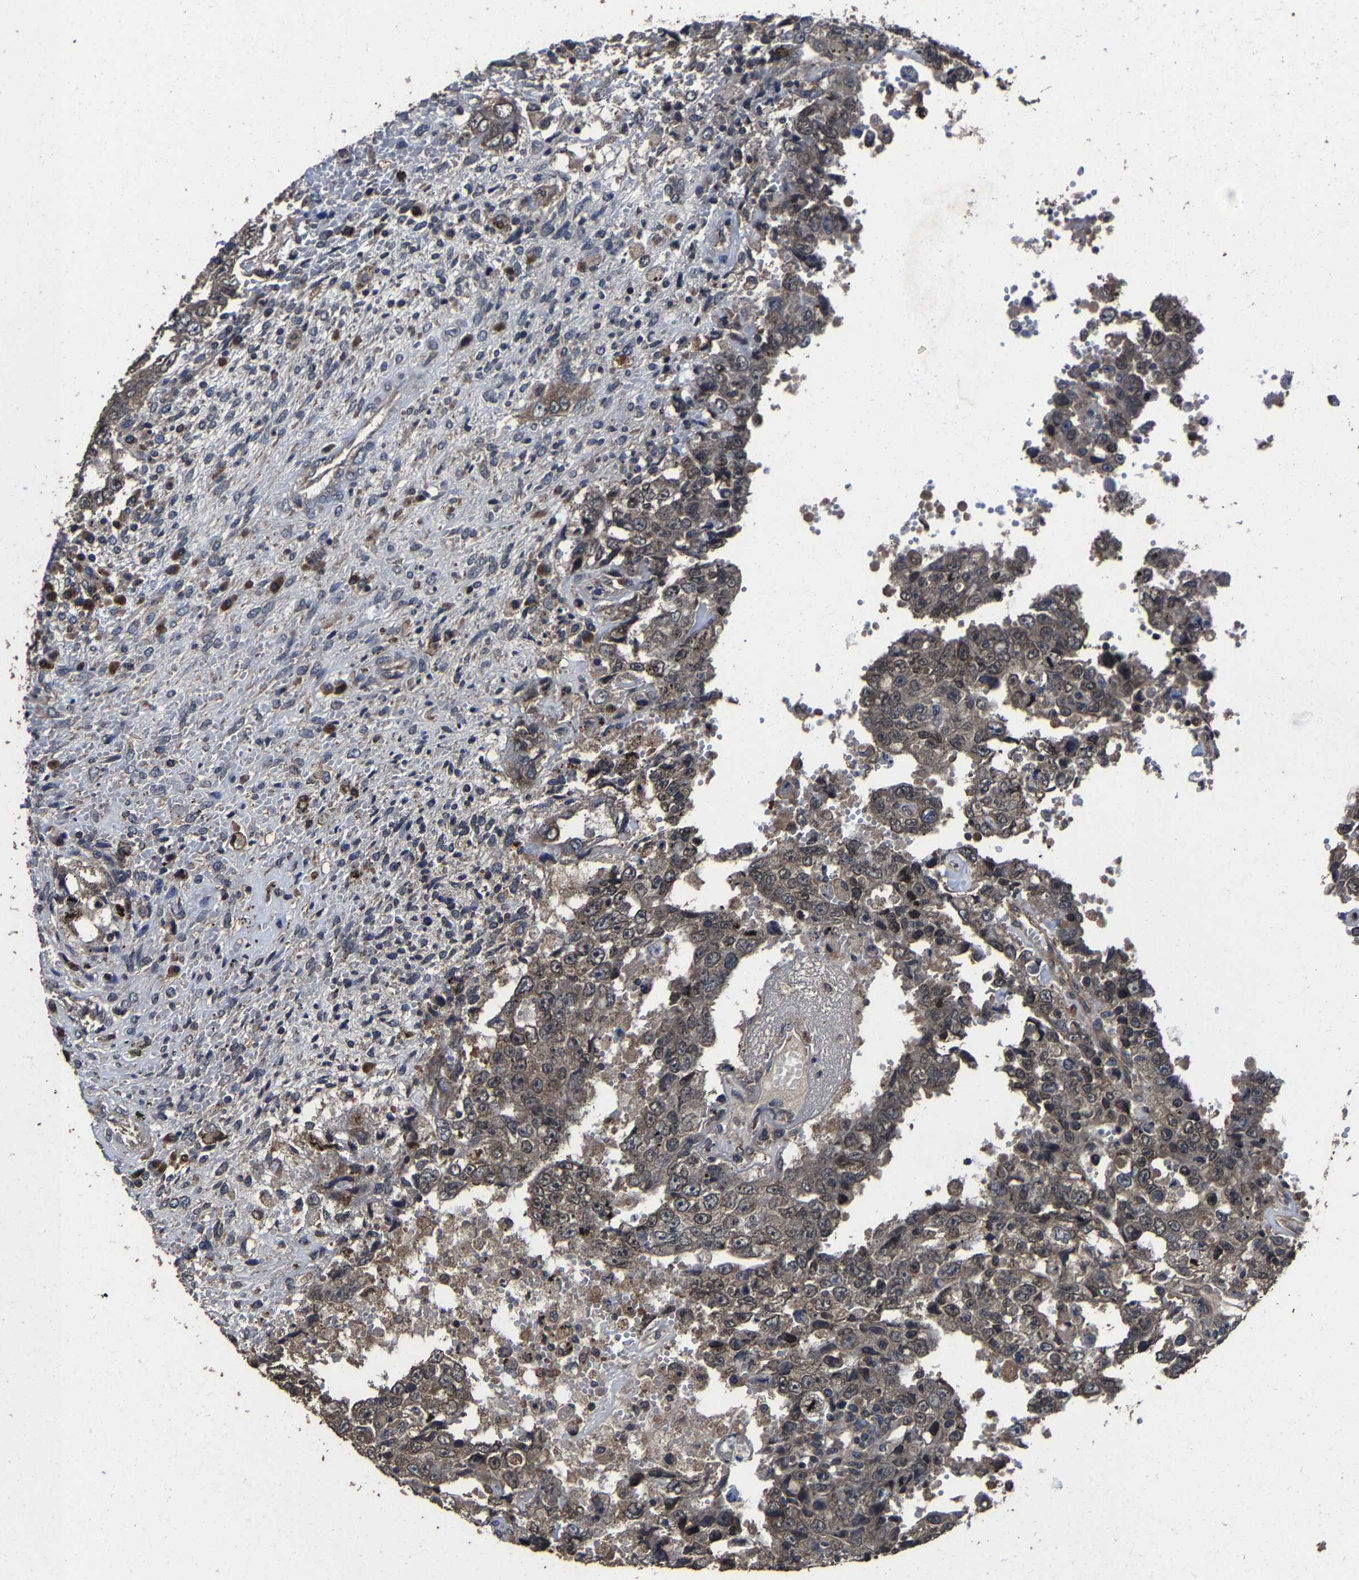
{"staining": {"intensity": "moderate", "quantity": ">75%", "location": "cytoplasmic/membranous"}, "tissue": "testis cancer", "cell_type": "Tumor cells", "image_type": "cancer", "snomed": [{"axis": "morphology", "description": "Carcinoma, Embryonal, NOS"}, {"axis": "topography", "description": "Testis"}], "caption": "The histopathology image displays a brown stain indicating the presence of a protein in the cytoplasmic/membranous of tumor cells in testis cancer (embryonal carcinoma).", "gene": "EBAG9", "patient": {"sex": "male", "age": 26}}